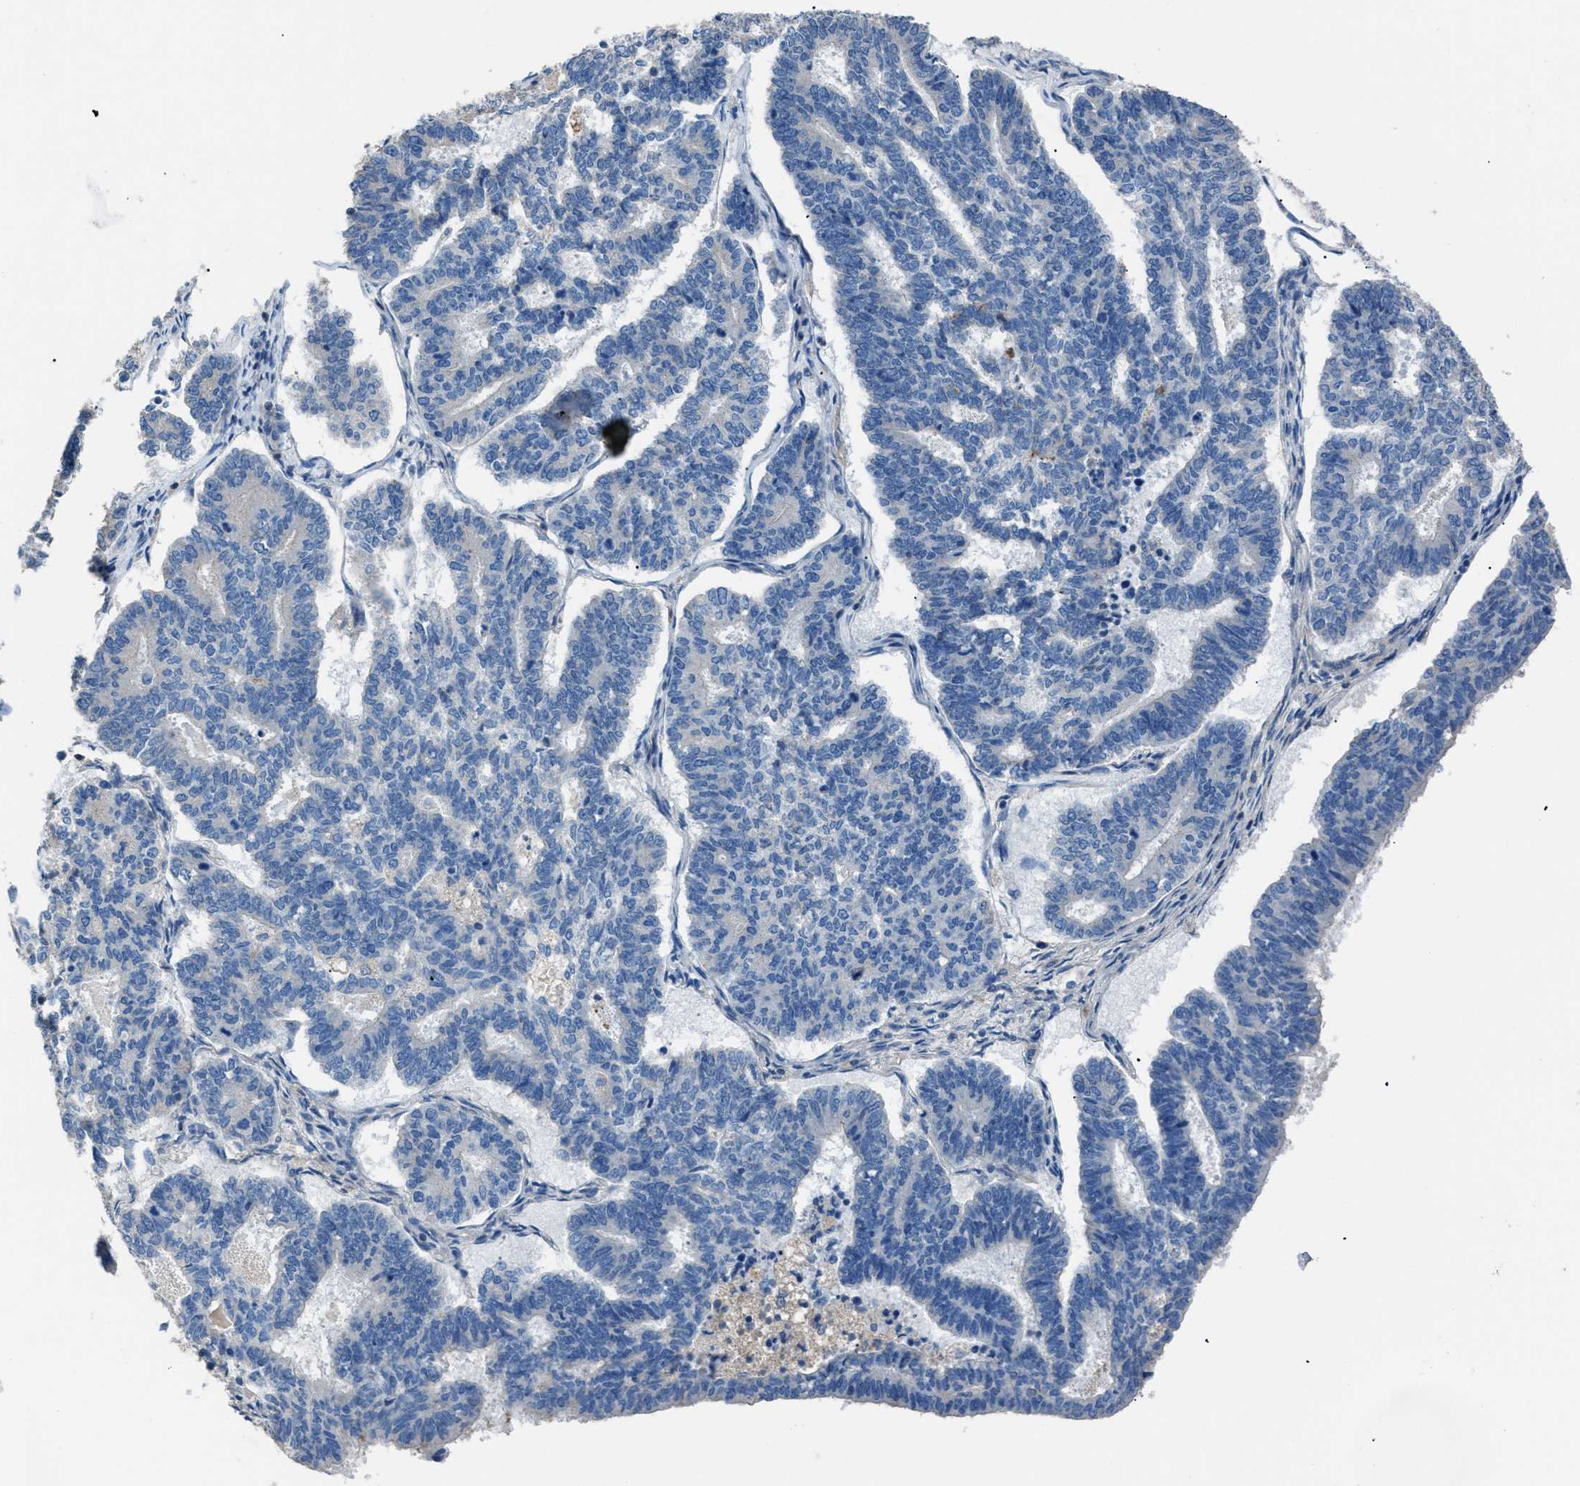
{"staining": {"intensity": "negative", "quantity": "none", "location": "none"}, "tissue": "endometrial cancer", "cell_type": "Tumor cells", "image_type": "cancer", "snomed": [{"axis": "morphology", "description": "Adenocarcinoma, NOS"}, {"axis": "topography", "description": "Endometrium"}], "caption": "IHC of human endometrial cancer reveals no expression in tumor cells.", "gene": "SGCZ", "patient": {"sex": "female", "age": 70}}